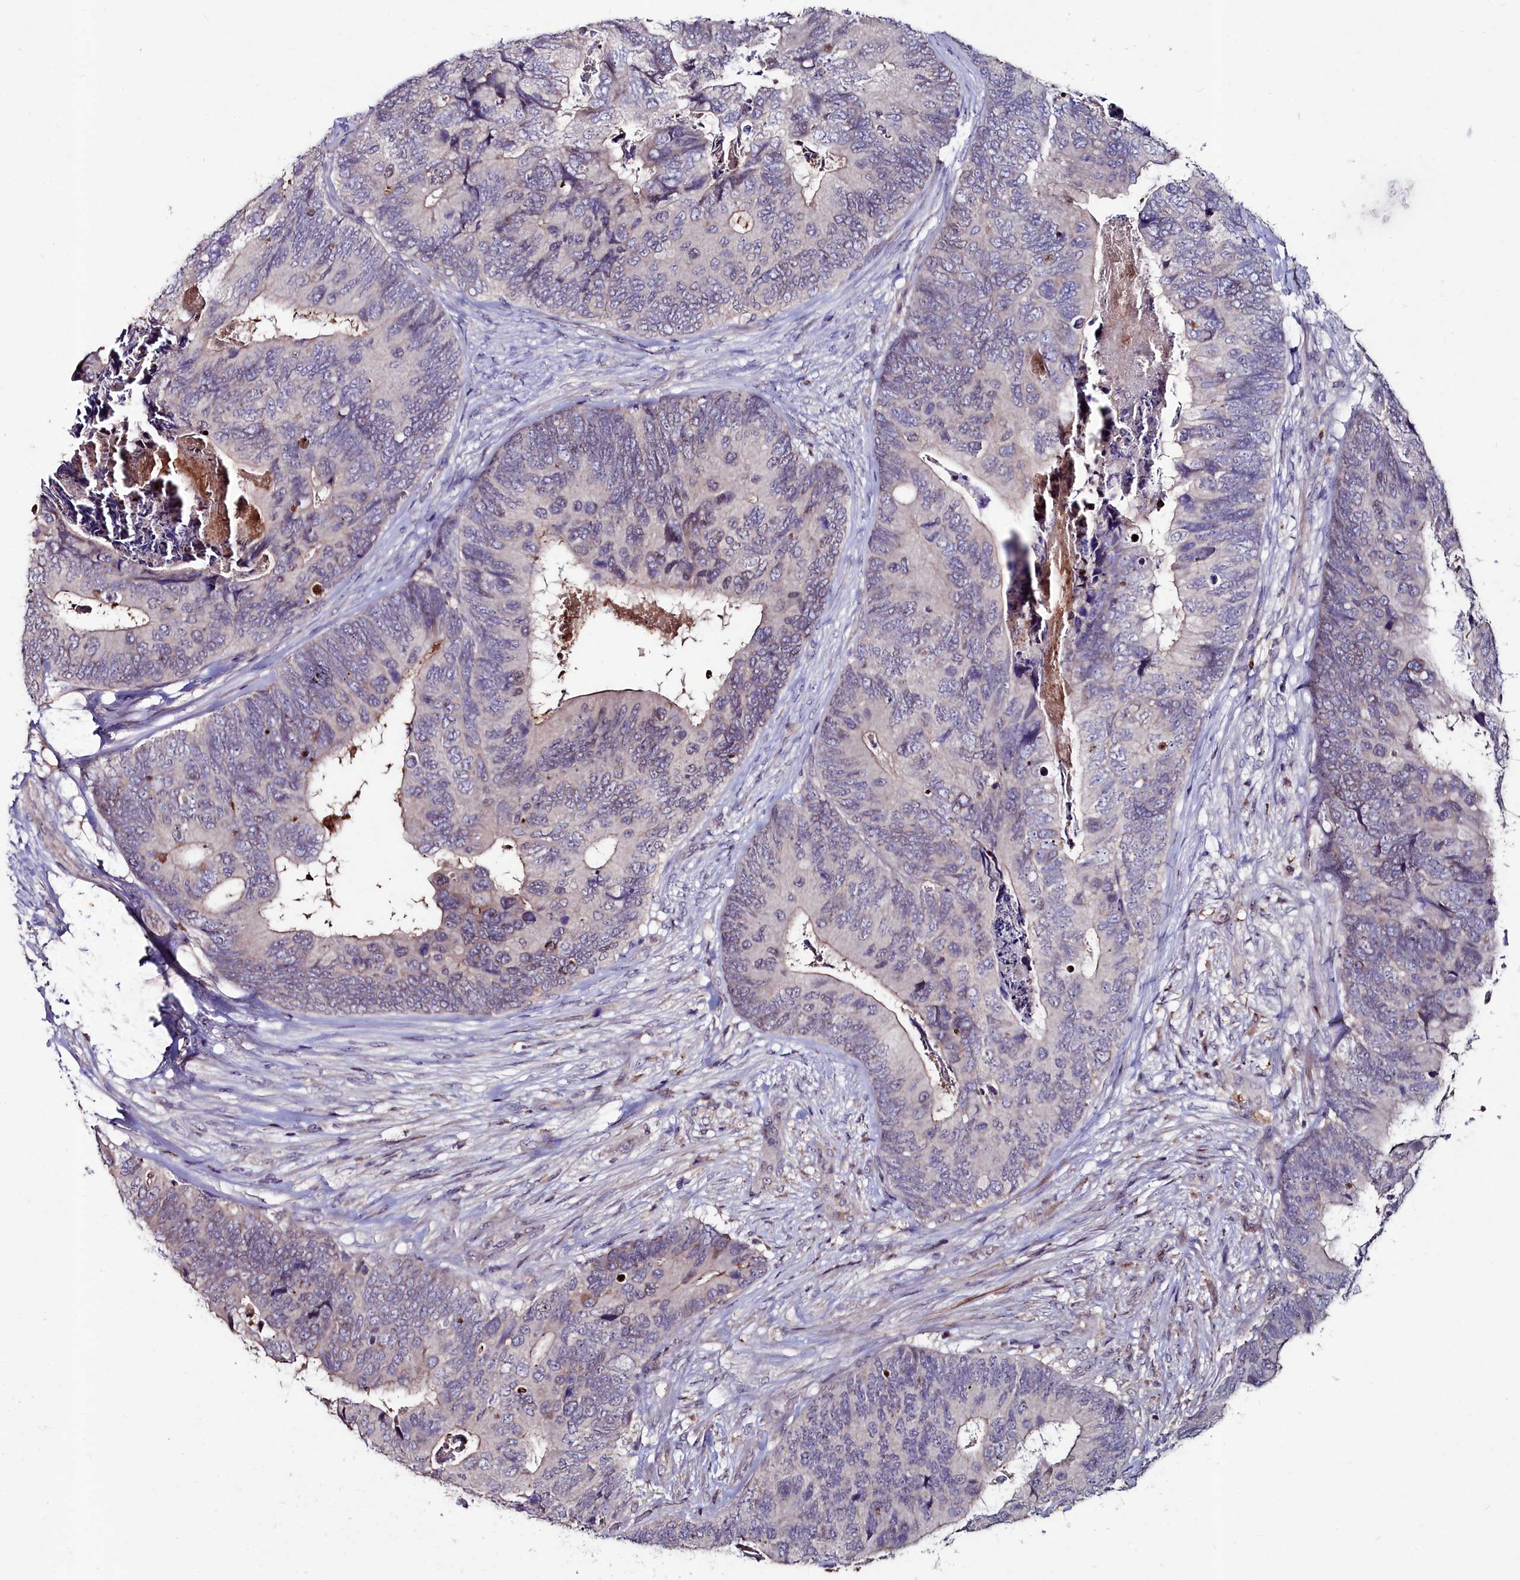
{"staining": {"intensity": "negative", "quantity": "none", "location": "none"}, "tissue": "colorectal cancer", "cell_type": "Tumor cells", "image_type": "cancer", "snomed": [{"axis": "morphology", "description": "Adenocarcinoma, NOS"}, {"axis": "topography", "description": "Colon"}], "caption": "DAB (3,3'-diaminobenzidine) immunohistochemical staining of human colorectal cancer exhibits no significant staining in tumor cells.", "gene": "AMBRA1", "patient": {"sex": "female", "age": 67}}